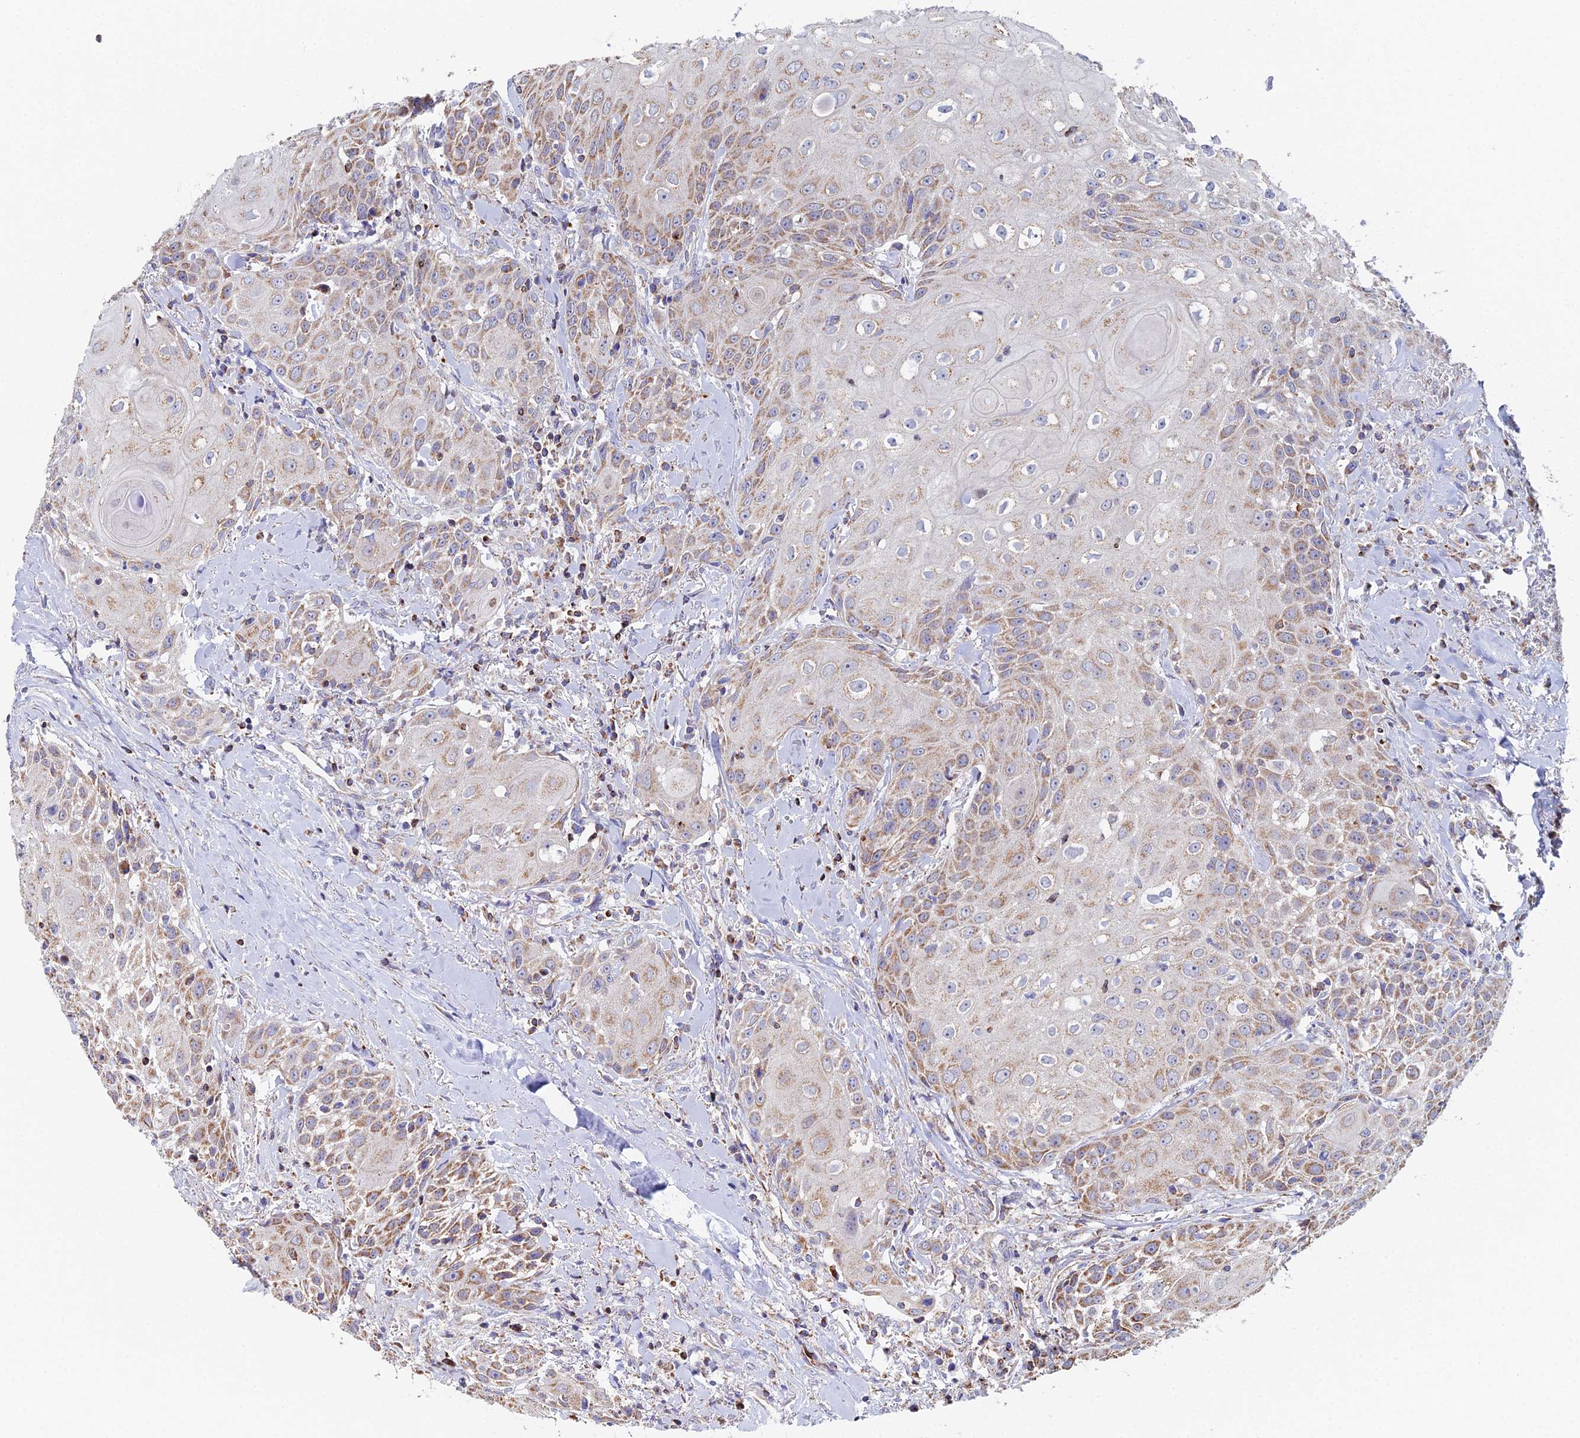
{"staining": {"intensity": "moderate", "quantity": ">75%", "location": "cytoplasmic/membranous"}, "tissue": "head and neck cancer", "cell_type": "Tumor cells", "image_type": "cancer", "snomed": [{"axis": "morphology", "description": "Squamous cell carcinoma, NOS"}, {"axis": "topography", "description": "Oral tissue"}, {"axis": "topography", "description": "Head-Neck"}], "caption": "The histopathology image exhibits a brown stain indicating the presence of a protein in the cytoplasmic/membranous of tumor cells in head and neck cancer.", "gene": "SPOCK2", "patient": {"sex": "female", "age": 82}}